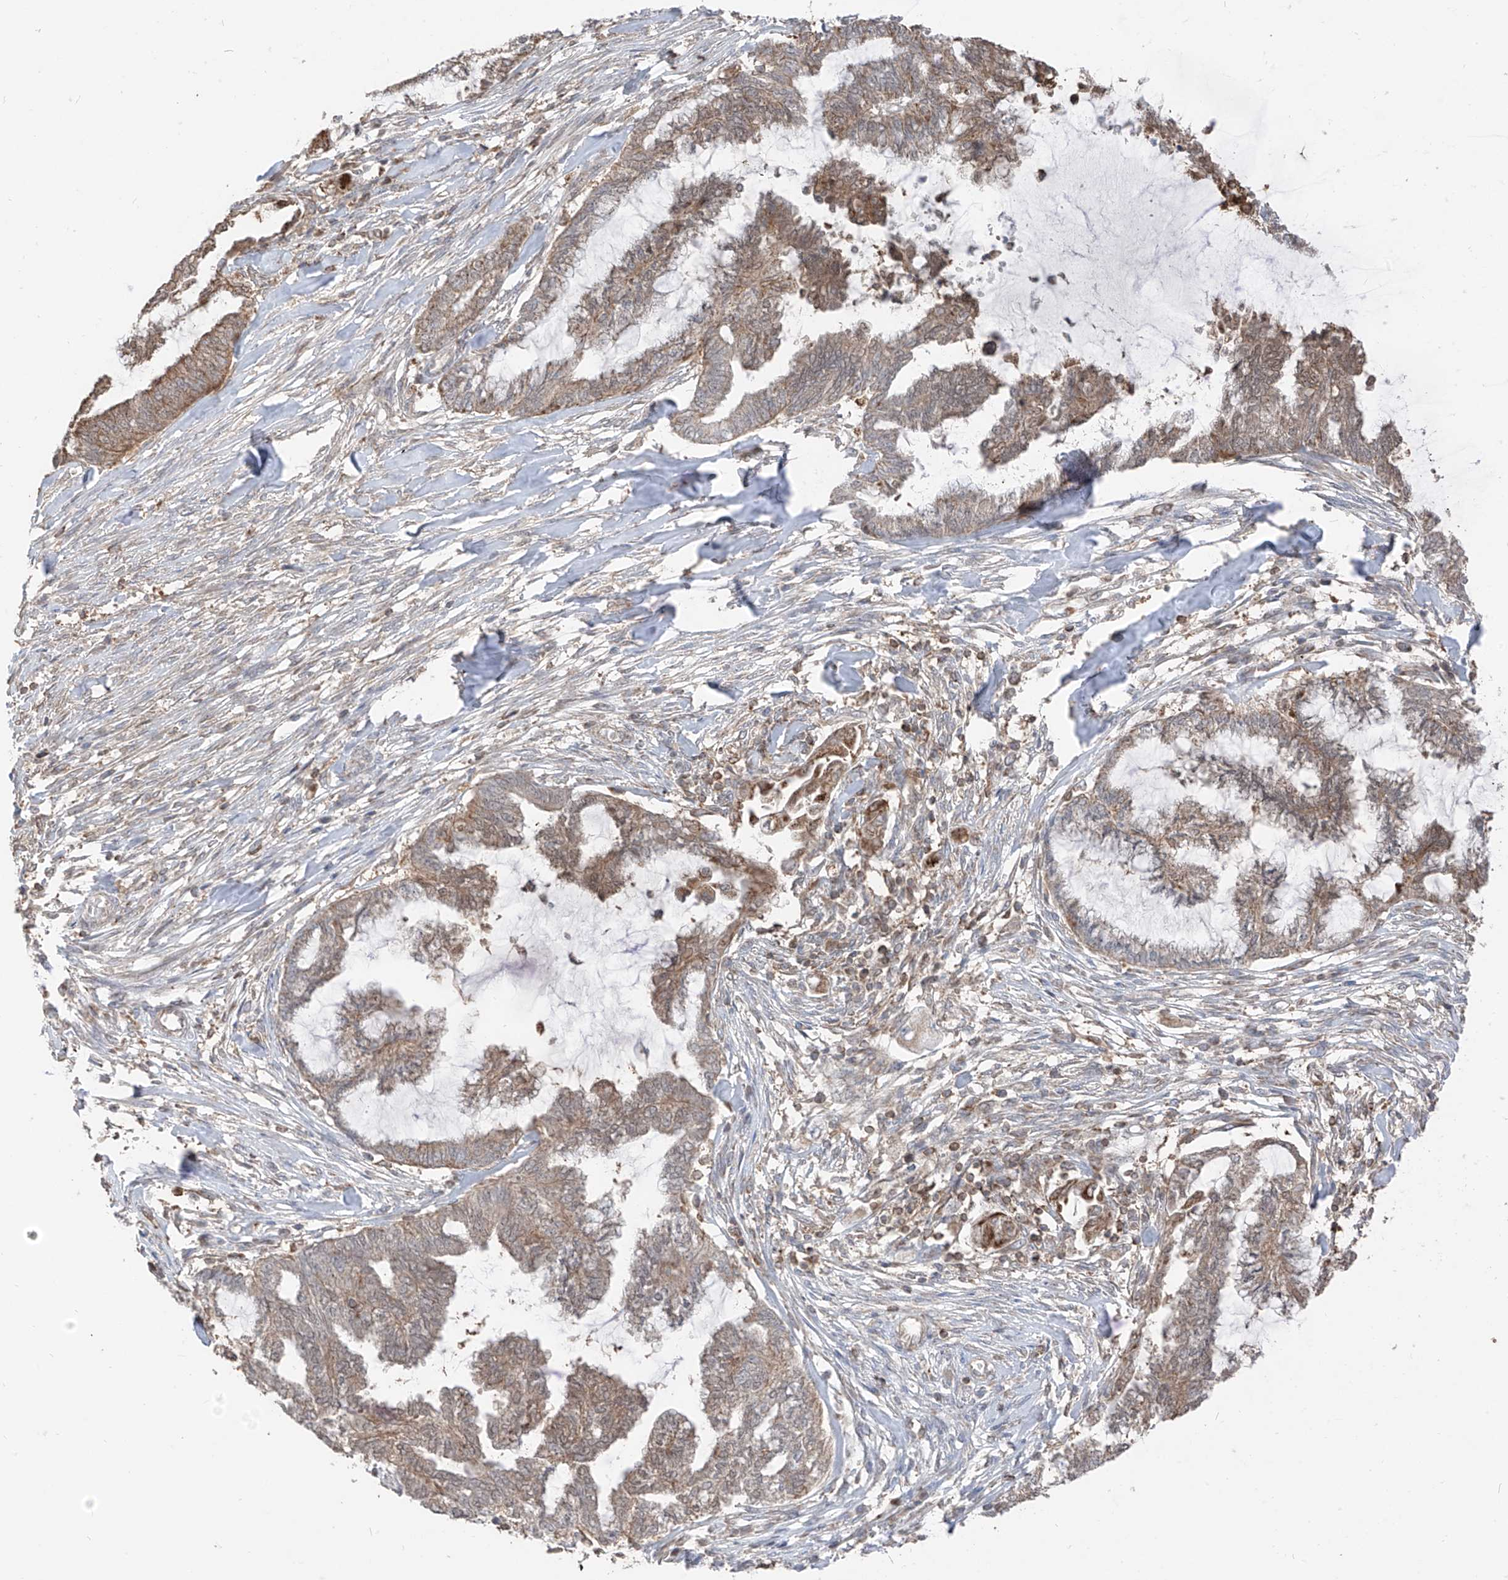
{"staining": {"intensity": "weak", "quantity": ">75%", "location": "cytoplasmic/membranous"}, "tissue": "endometrial cancer", "cell_type": "Tumor cells", "image_type": "cancer", "snomed": [{"axis": "morphology", "description": "Adenocarcinoma, NOS"}, {"axis": "topography", "description": "Endometrium"}], "caption": "Weak cytoplasmic/membranous expression for a protein is present in about >75% of tumor cells of endometrial adenocarcinoma using IHC.", "gene": "ETHE1", "patient": {"sex": "female", "age": 86}}